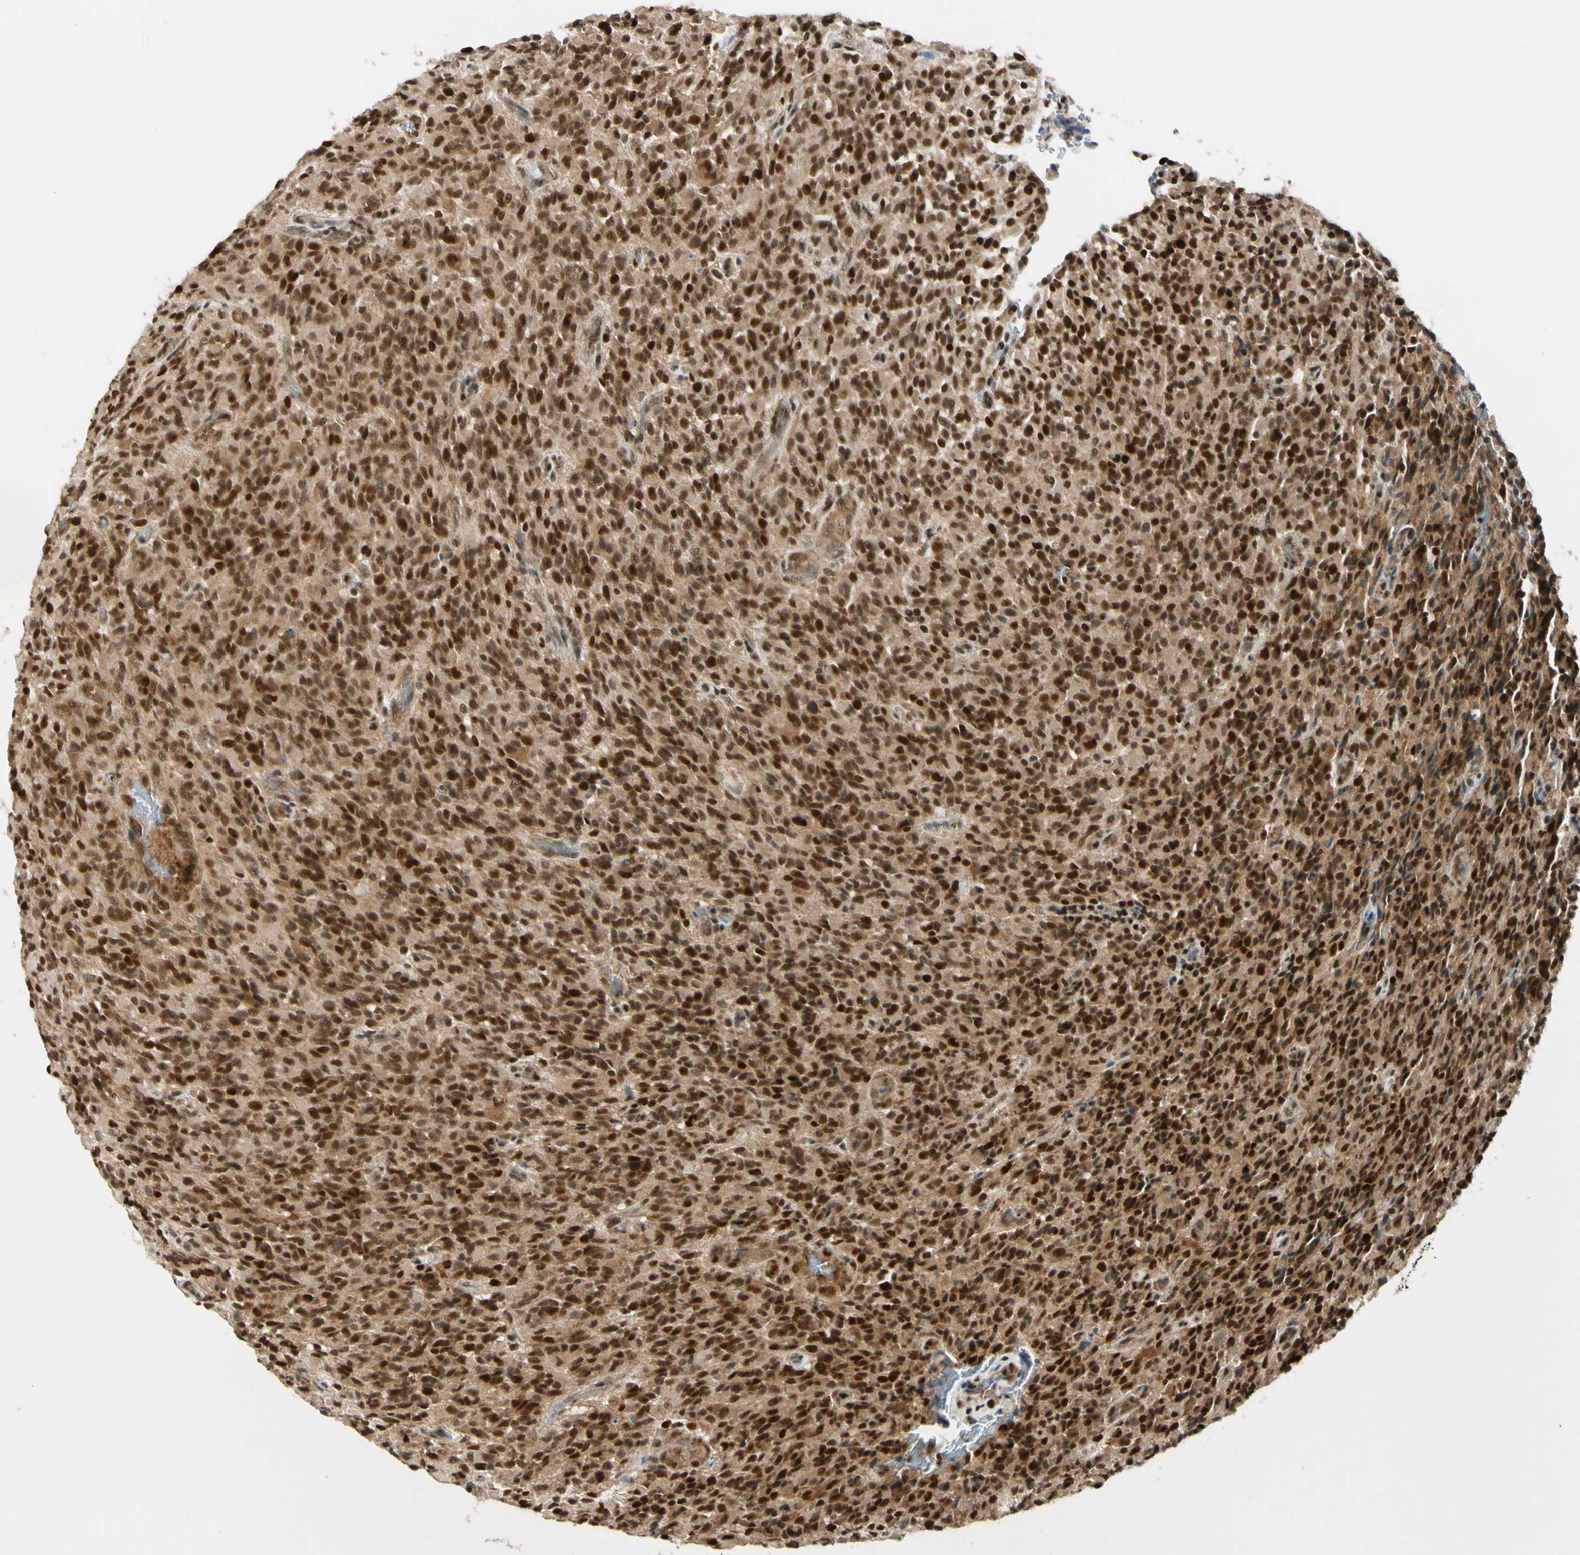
{"staining": {"intensity": "strong", "quantity": ">75%", "location": "cytoplasmic/membranous,nuclear"}, "tissue": "glioma", "cell_type": "Tumor cells", "image_type": "cancer", "snomed": [{"axis": "morphology", "description": "Glioma, malignant, High grade"}, {"axis": "topography", "description": "Brain"}], "caption": "A high amount of strong cytoplasmic/membranous and nuclear positivity is appreciated in about >75% of tumor cells in malignant glioma (high-grade) tissue.", "gene": "DAXX", "patient": {"sex": "male", "age": 71}}